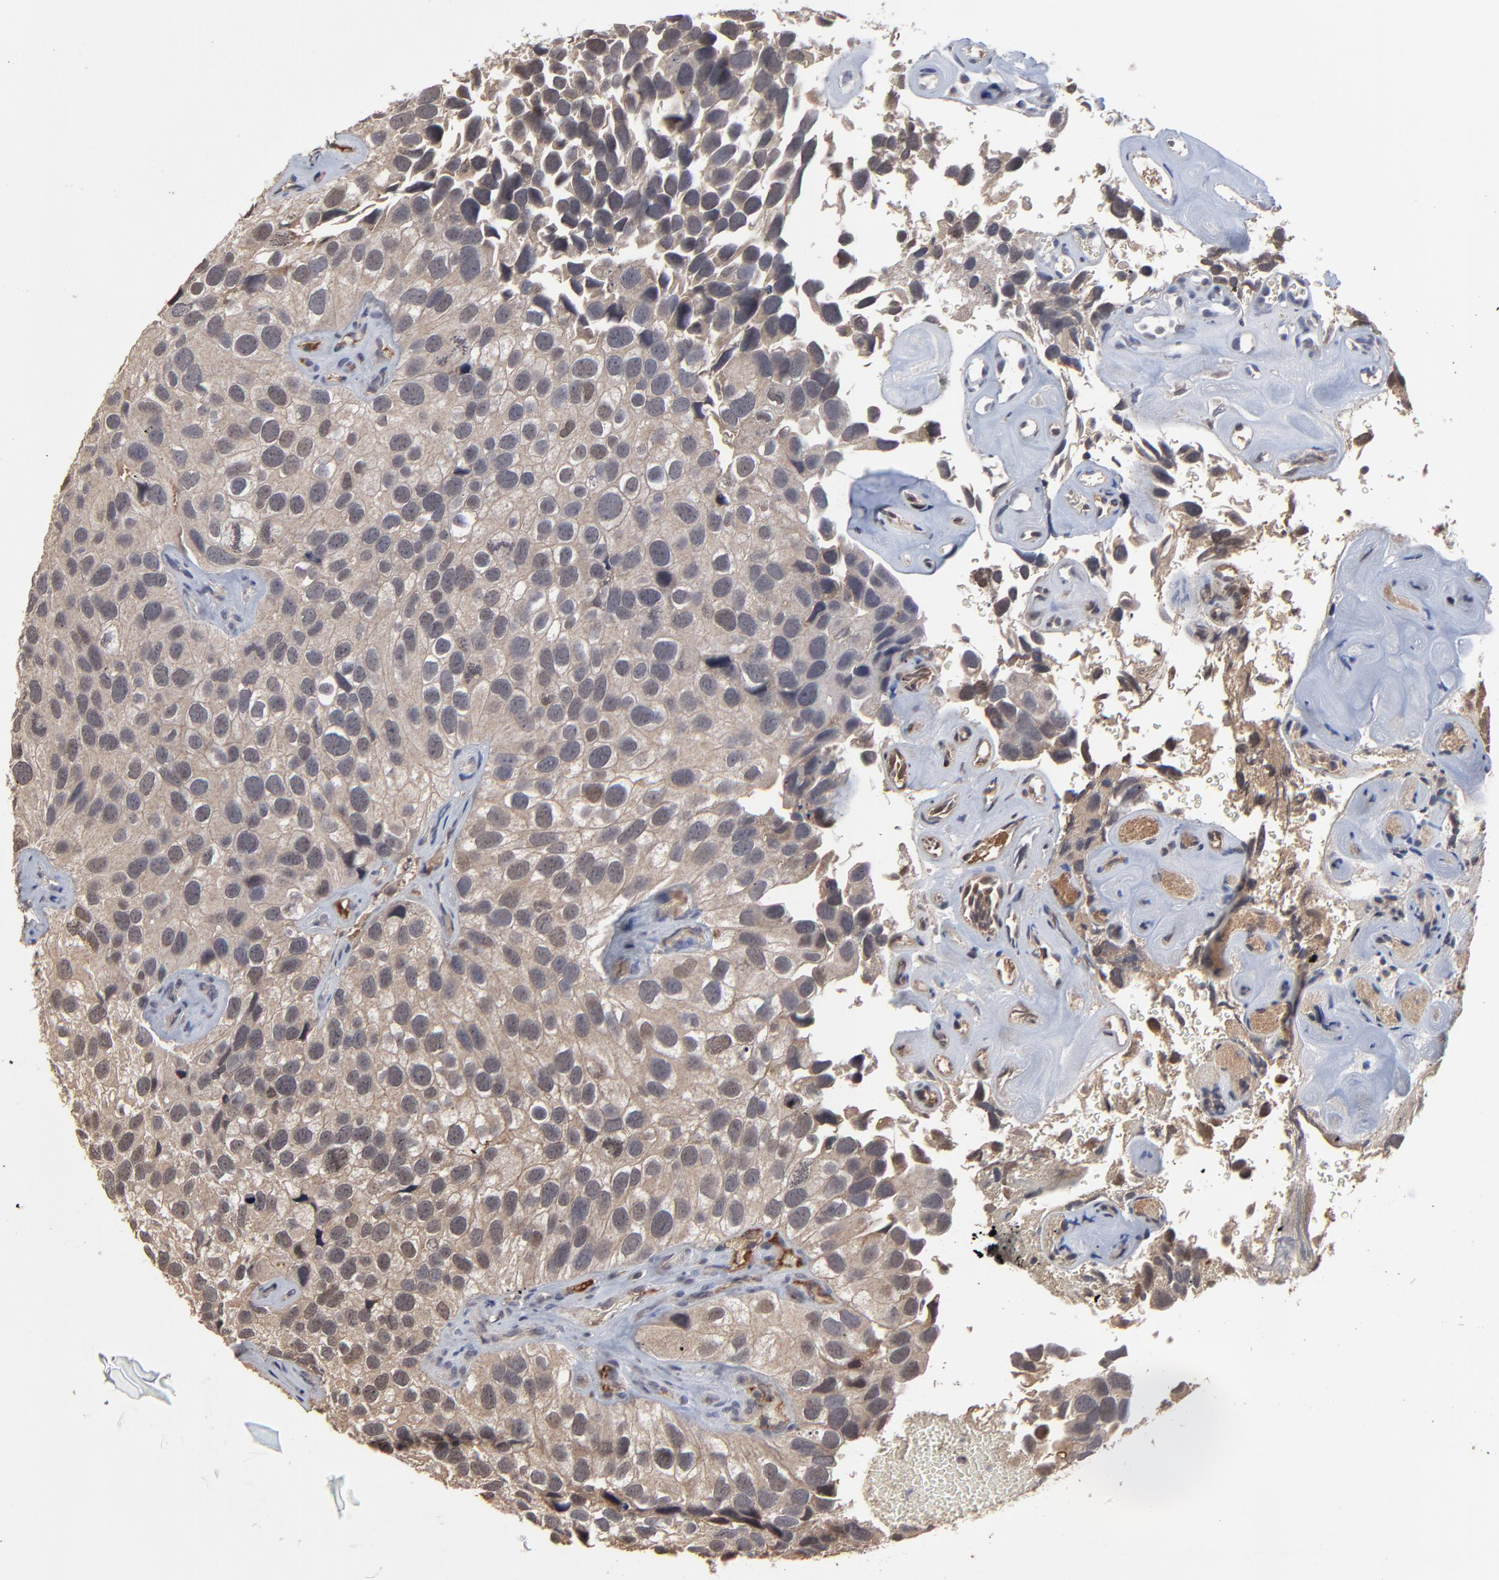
{"staining": {"intensity": "weak", "quantity": ">75%", "location": "cytoplasmic/membranous"}, "tissue": "urothelial cancer", "cell_type": "Tumor cells", "image_type": "cancer", "snomed": [{"axis": "morphology", "description": "Urothelial carcinoma, High grade"}, {"axis": "topography", "description": "Urinary bladder"}], "caption": "Tumor cells demonstrate low levels of weak cytoplasmic/membranous positivity in about >75% of cells in high-grade urothelial carcinoma.", "gene": "VPREB3", "patient": {"sex": "male", "age": 72}}